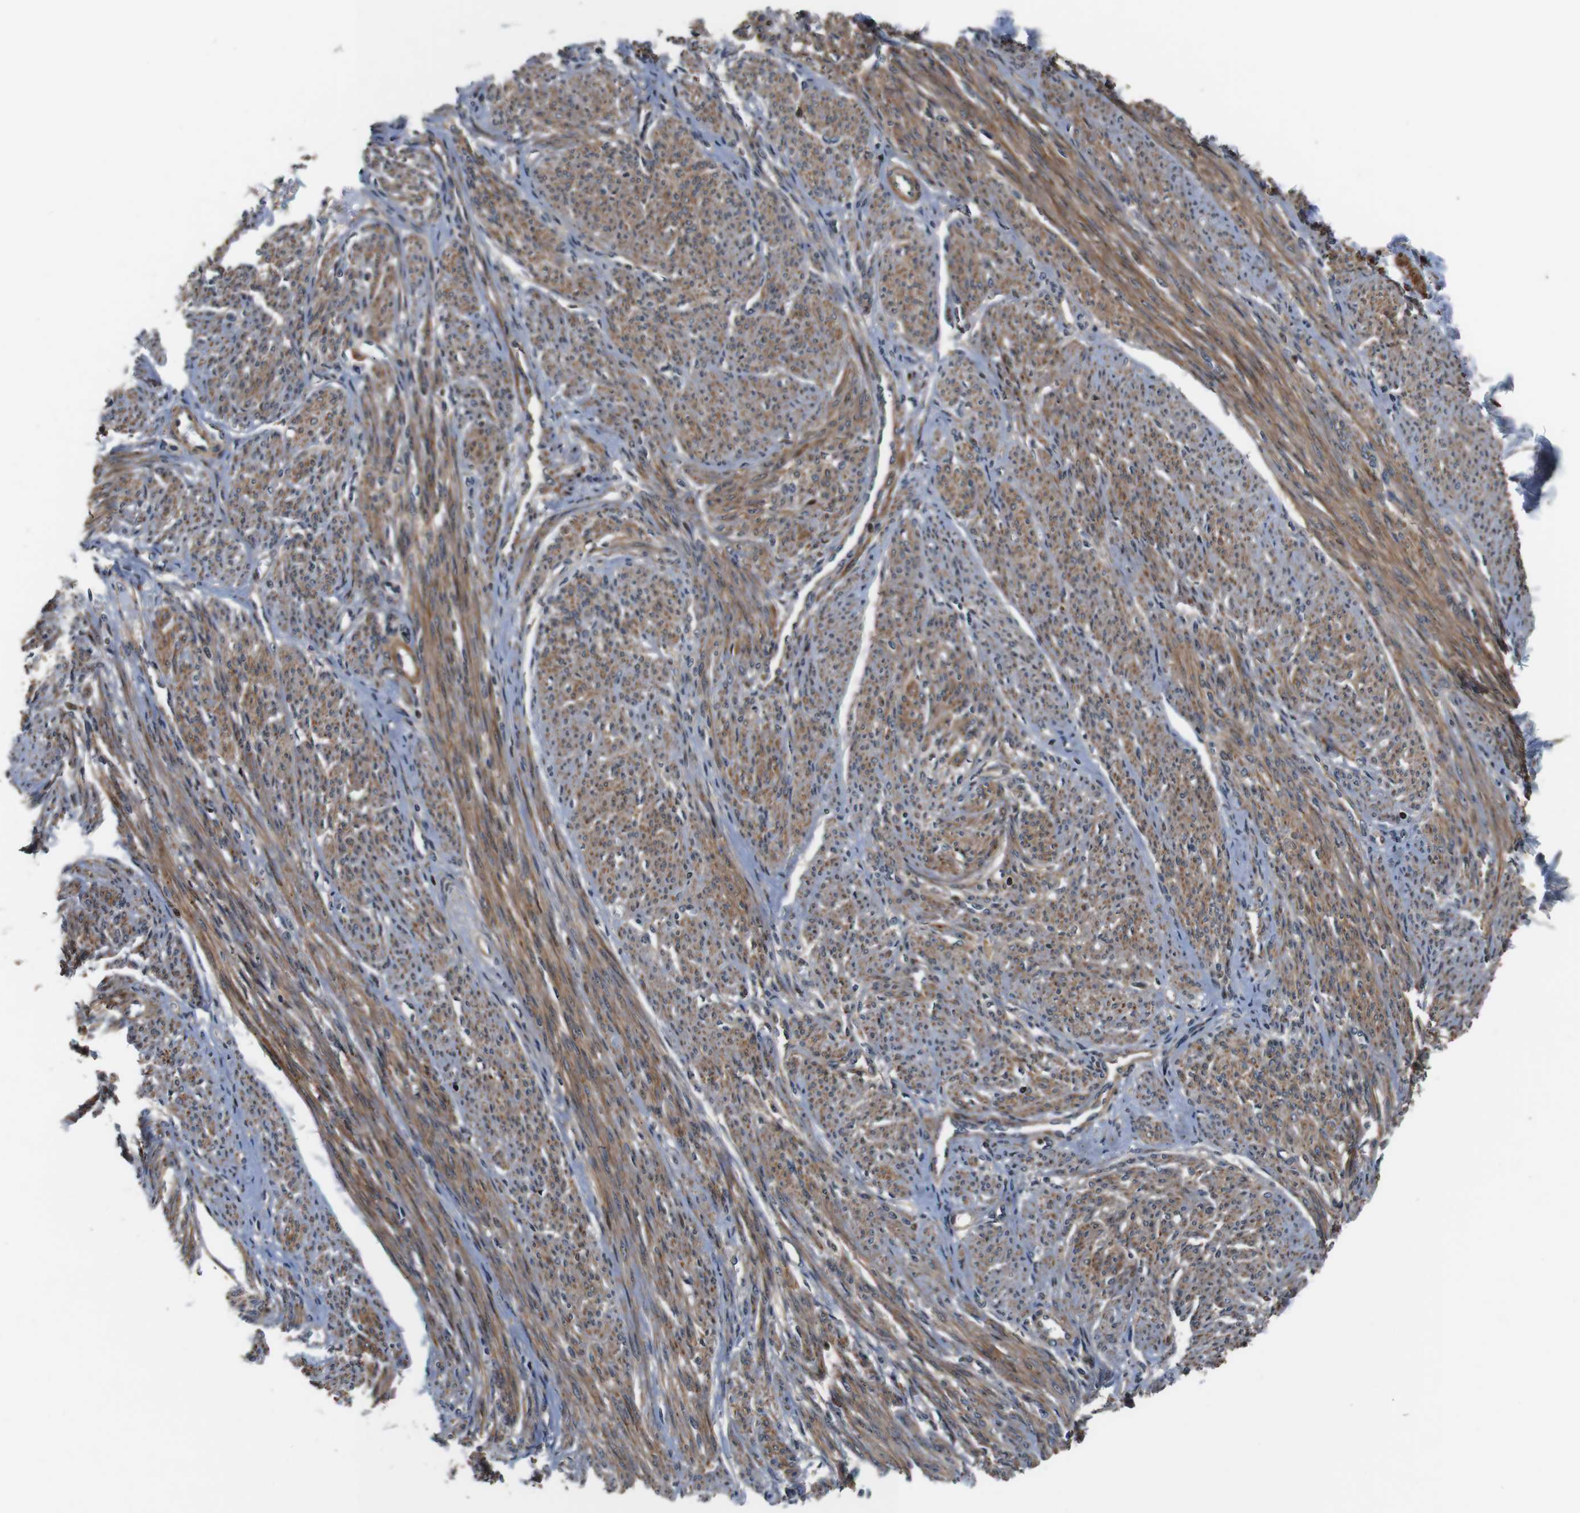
{"staining": {"intensity": "moderate", "quantity": ">75%", "location": "cytoplasmic/membranous"}, "tissue": "smooth muscle", "cell_type": "Smooth muscle cells", "image_type": "normal", "snomed": [{"axis": "morphology", "description": "Normal tissue, NOS"}, {"axis": "topography", "description": "Smooth muscle"}], "caption": "Protein positivity by immunohistochemistry (IHC) exhibits moderate cytoplasmic/membranous expression in approximately >75% of smooth muscle cells in normal smooth muscle. The protein of interest is stained brown, and the nuclei are stained in blue (DAB IHC with brightfield microscopy, high magnification).", "gene": "LRP4", "patient": {"sex": "female", "age": 65}}